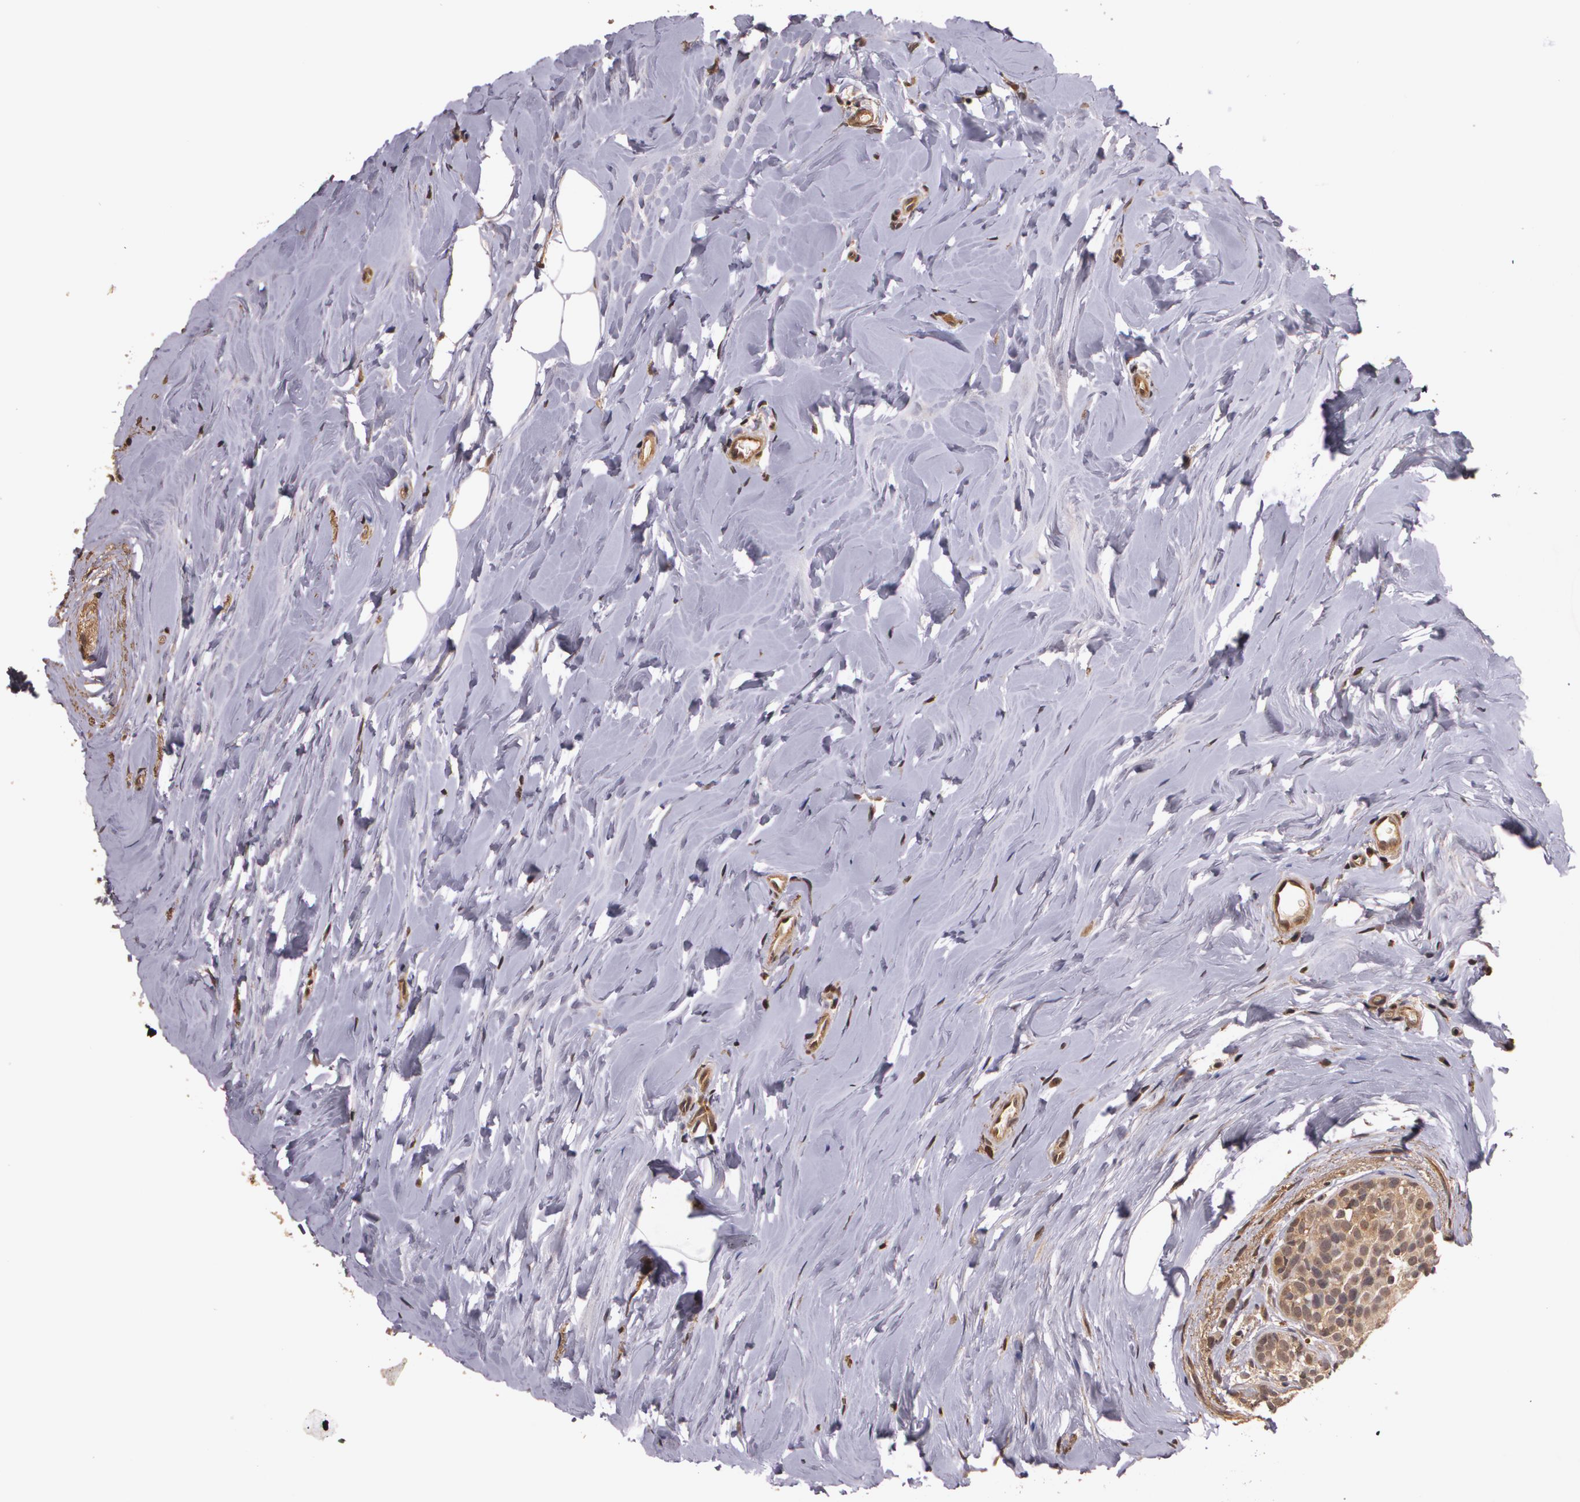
{"staining": {"intensity": "weak", "quantity": "<25%", "location": "cytoplasmic/membranous,nuclear"}, "tissue": "breast cancer", "cell_type": "Tumor cells", "image_type": "cancer", "snomed": [{"axis": "morphology", "description": "Lobular carcinoma"}, {"axis": "topography", "description": "Breast"}], "caption": "Breast lobular carcinoma stained for a protein using immunohistochemistry displays no staining tumor cells.", "gene": "BRCA1", "patient": {"sex": "female", "age": 64}}